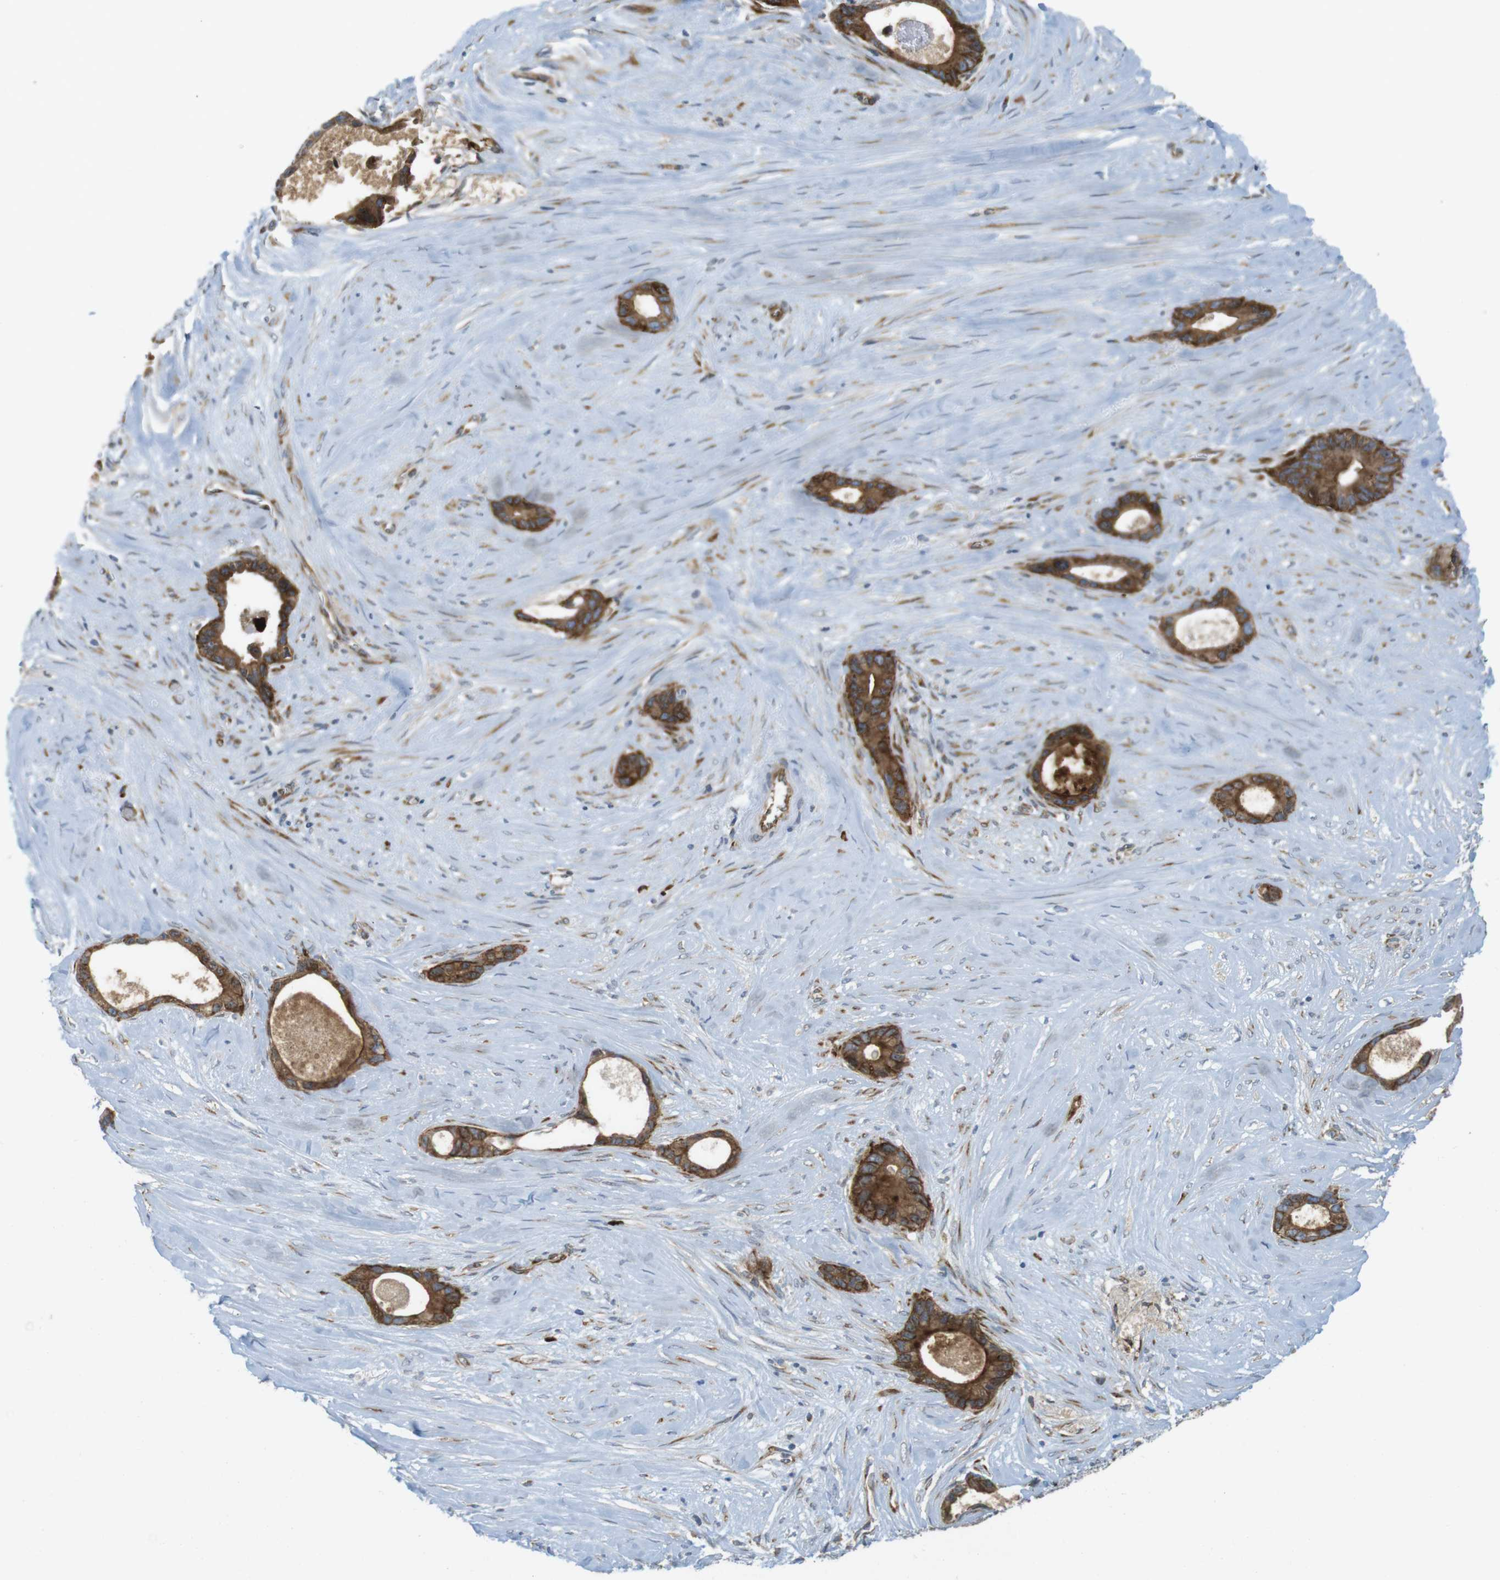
{"staining": {"intensity": "strong", "quantity": ">75%", "location": "cytoplasmic/membranous"}, "tissue": "liver cancer", "cell_type": "Tumor cells", "image_type": "cancer", "snomed": [{"axis": "morphology", "description": "Cholangiocarcinoma"}, {"axis": "topography", "description": "Liver"}], "caption": "A histopathology image showing strong cytoplasmic/membranous positivity in approximately >75% of tumor cells in liver cancer, as visualized by brown immunohistochemical staining.", "gene": "GJC3", "patient": {"sex": "female", "age": 55}}